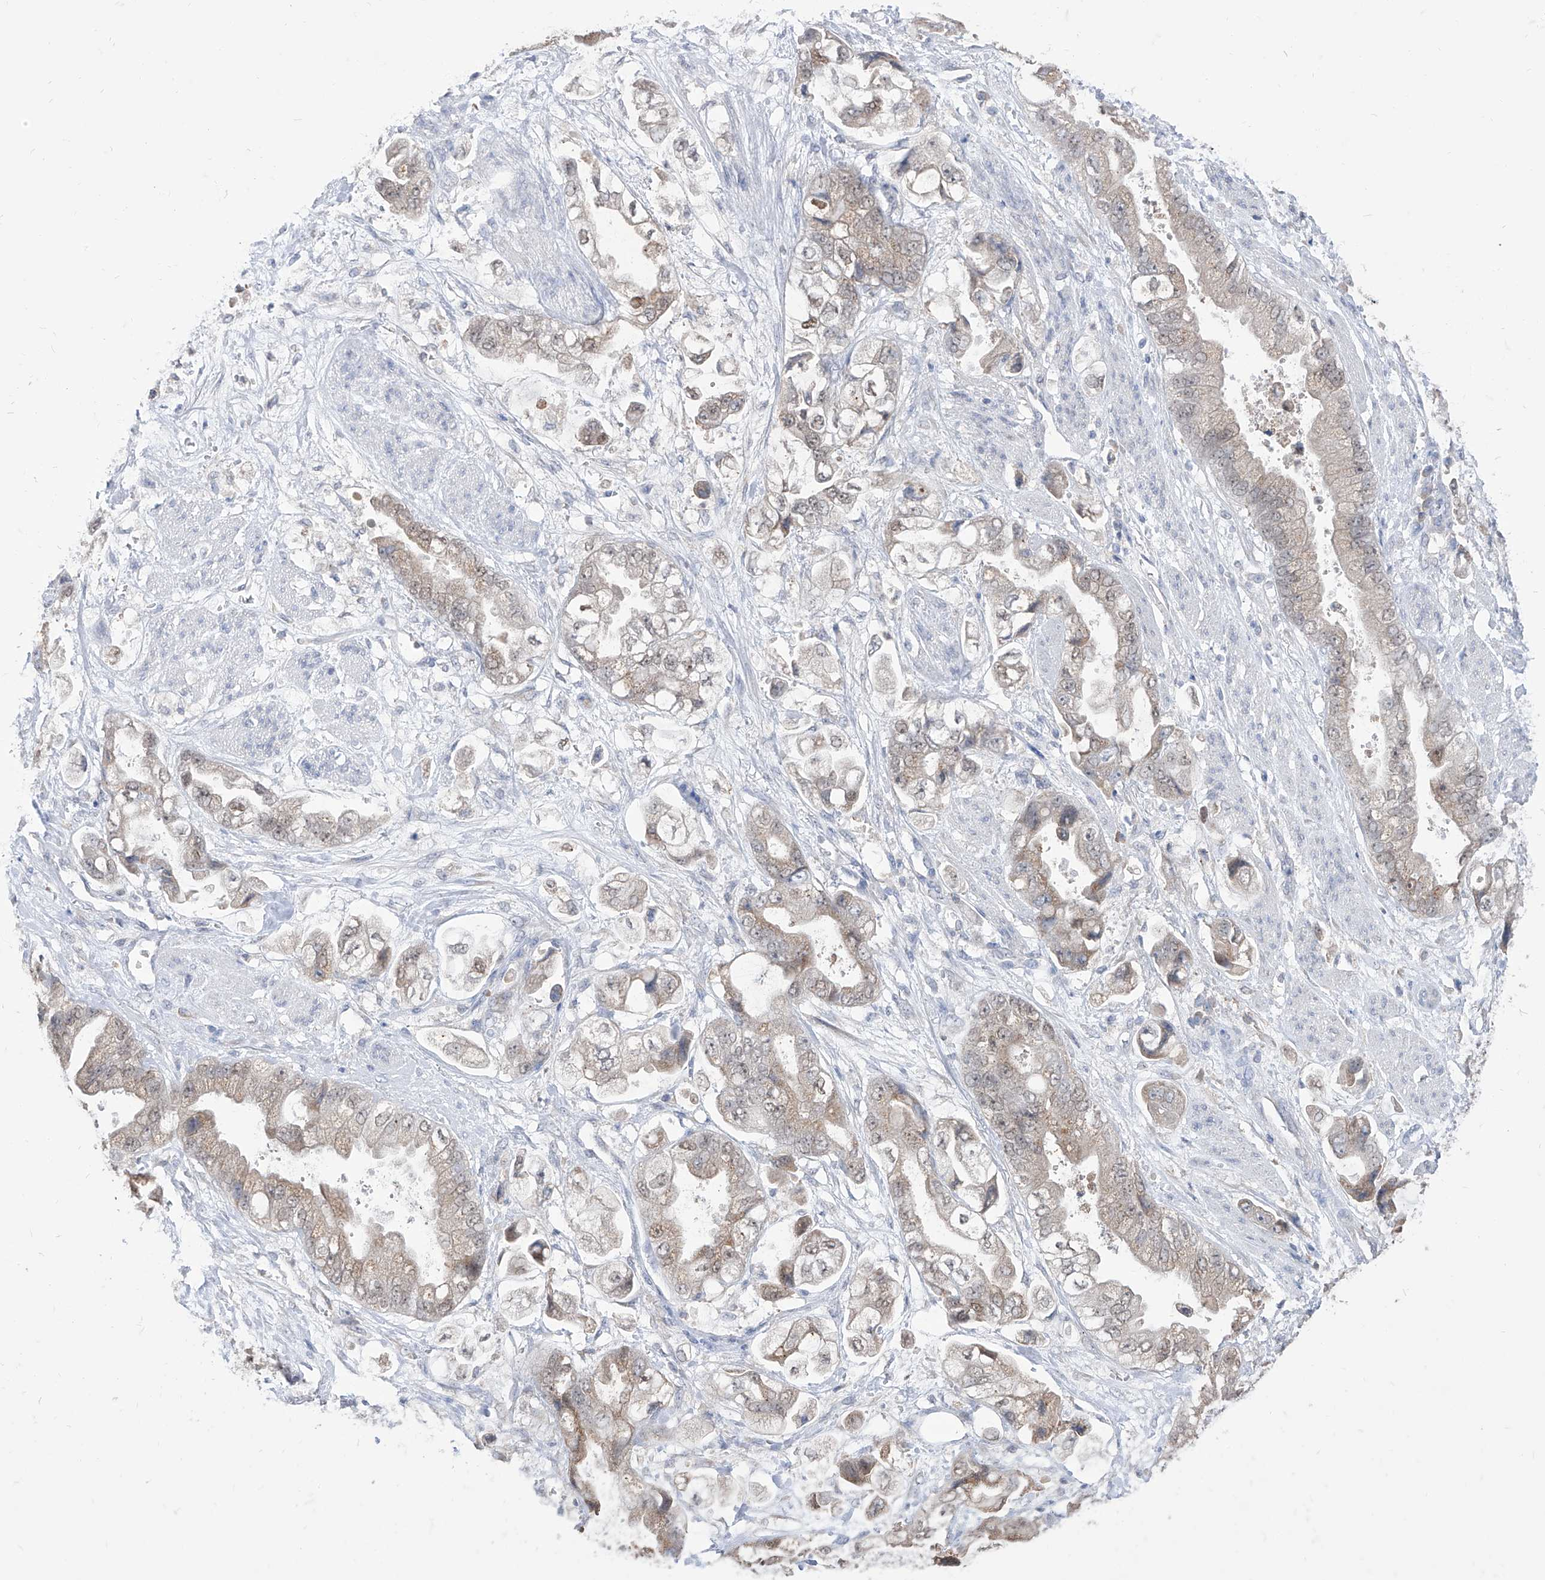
{"staining": {"intensity": "weak", "quantity": ">75%", "location": "nuclear"}, "tissue": "stomach cancer", "cell_type": "Tumor cells", "image_type": "cancer", "snomed": [{"axis": "morphology", "description": "Adenocarcinoma, NOS"}, {"axis": "topography", "description": "Stomach"}], "caption": "Protein analysis of stomach cancer (adenocarcinoma) tissue reveals weak nuclear staining in about >75% of tumor cells.", "gene": "BROX", "patient": {"sex": "male", "age": 62}}